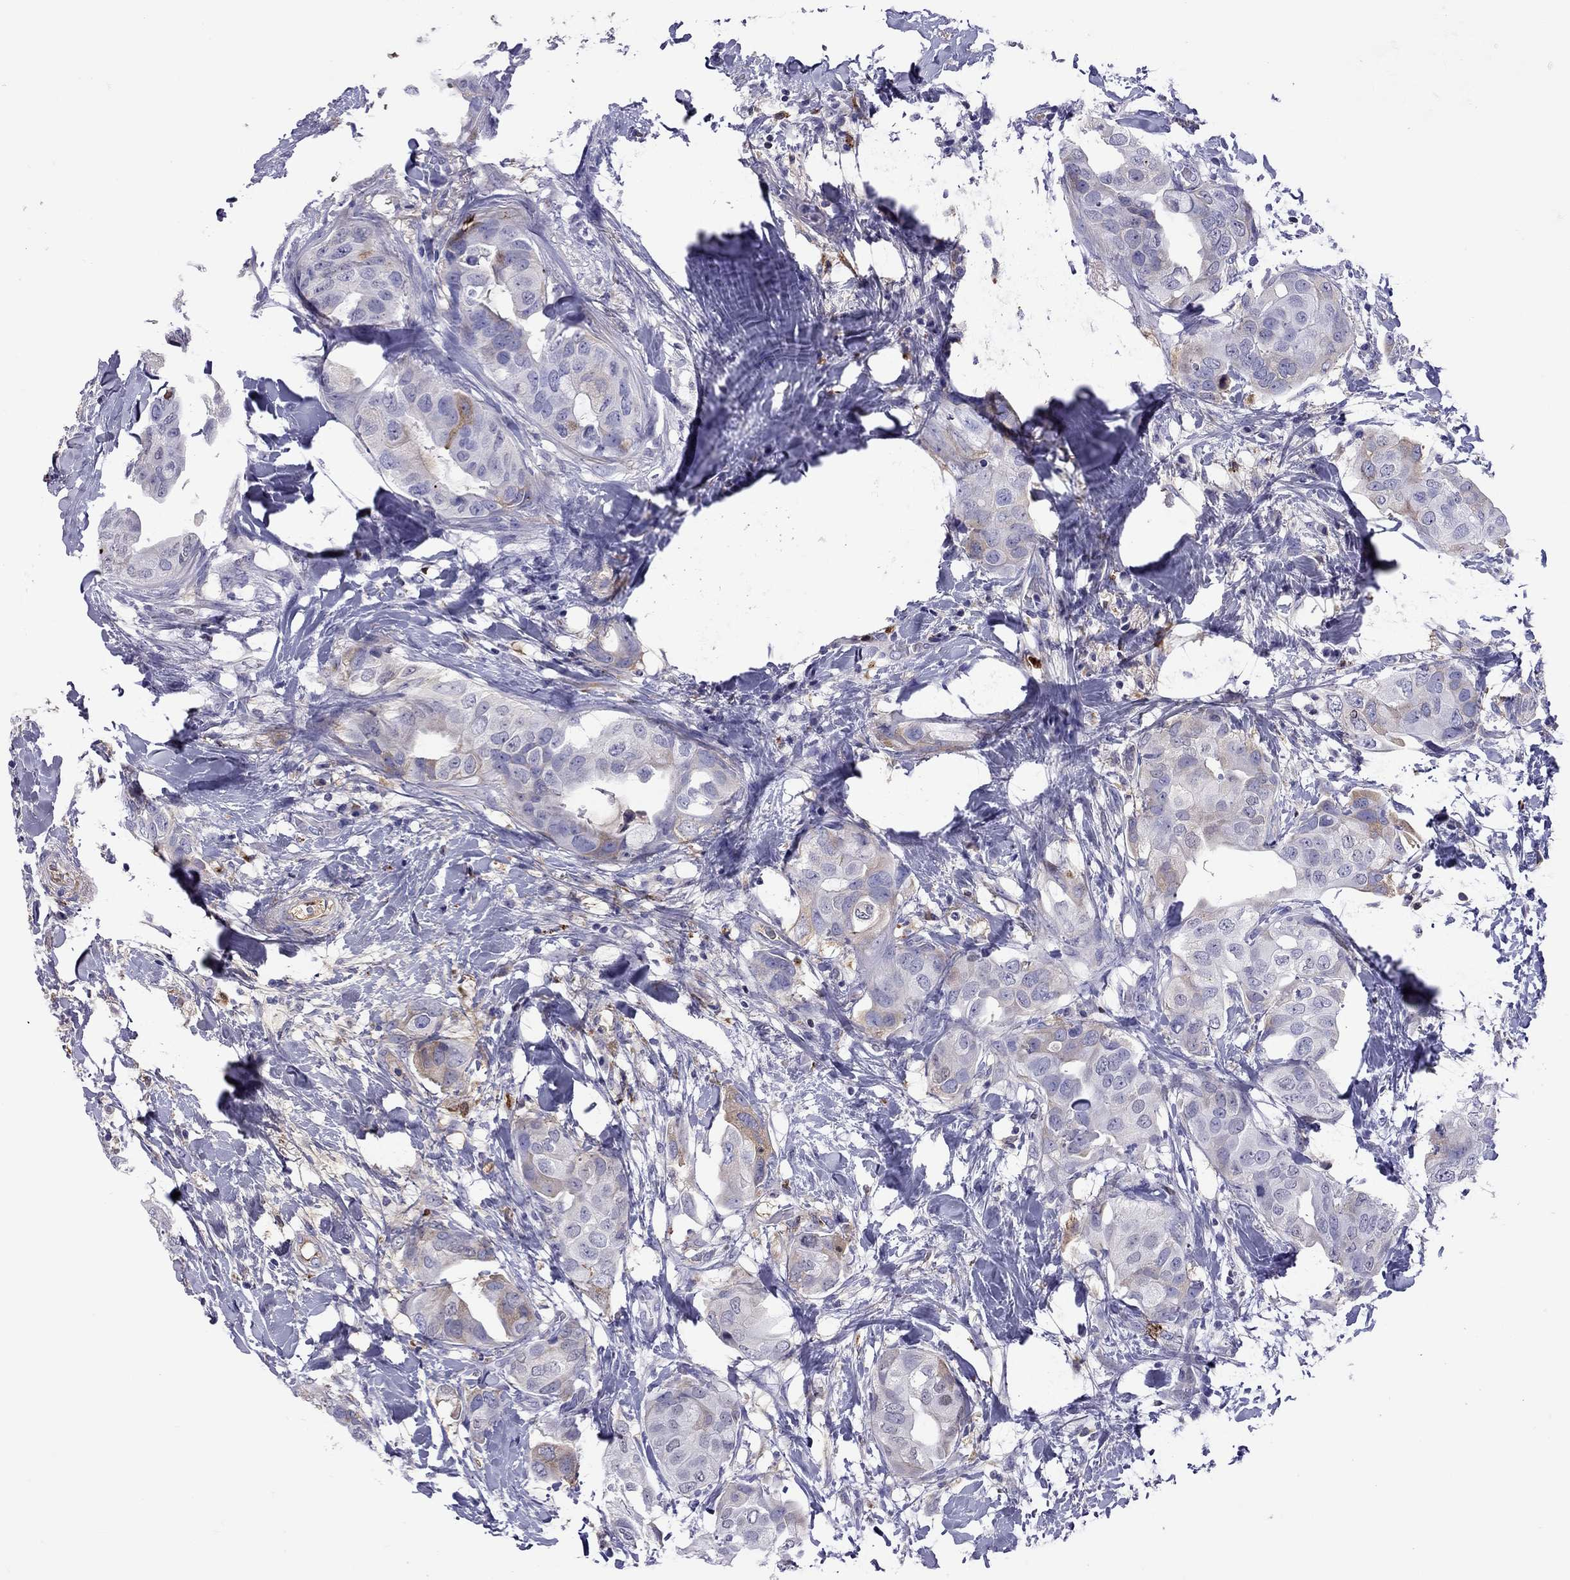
{"staining": {"intensity": "moderate", "quantity": "25%-75%", "location": "cytoplasmic/membranous"}, "tissue": "breast cancer", "cell_type": "Tumor cells", "image_type": "cancer", "snomed": [{"axis": "morphology", "description": "Normal tissue, NOS"}, {"axis": "morphology", "description": "Duct carcinoma"}, {"axis": "topography", "description": "Breast"}], "caption": "Invasive ductal carcinoma (breast) stained with a protein marker demonstrates moderate staining in tumor cells.", "gene": "SERPINA3", "patient": {"sex": "female", "age": 40}}